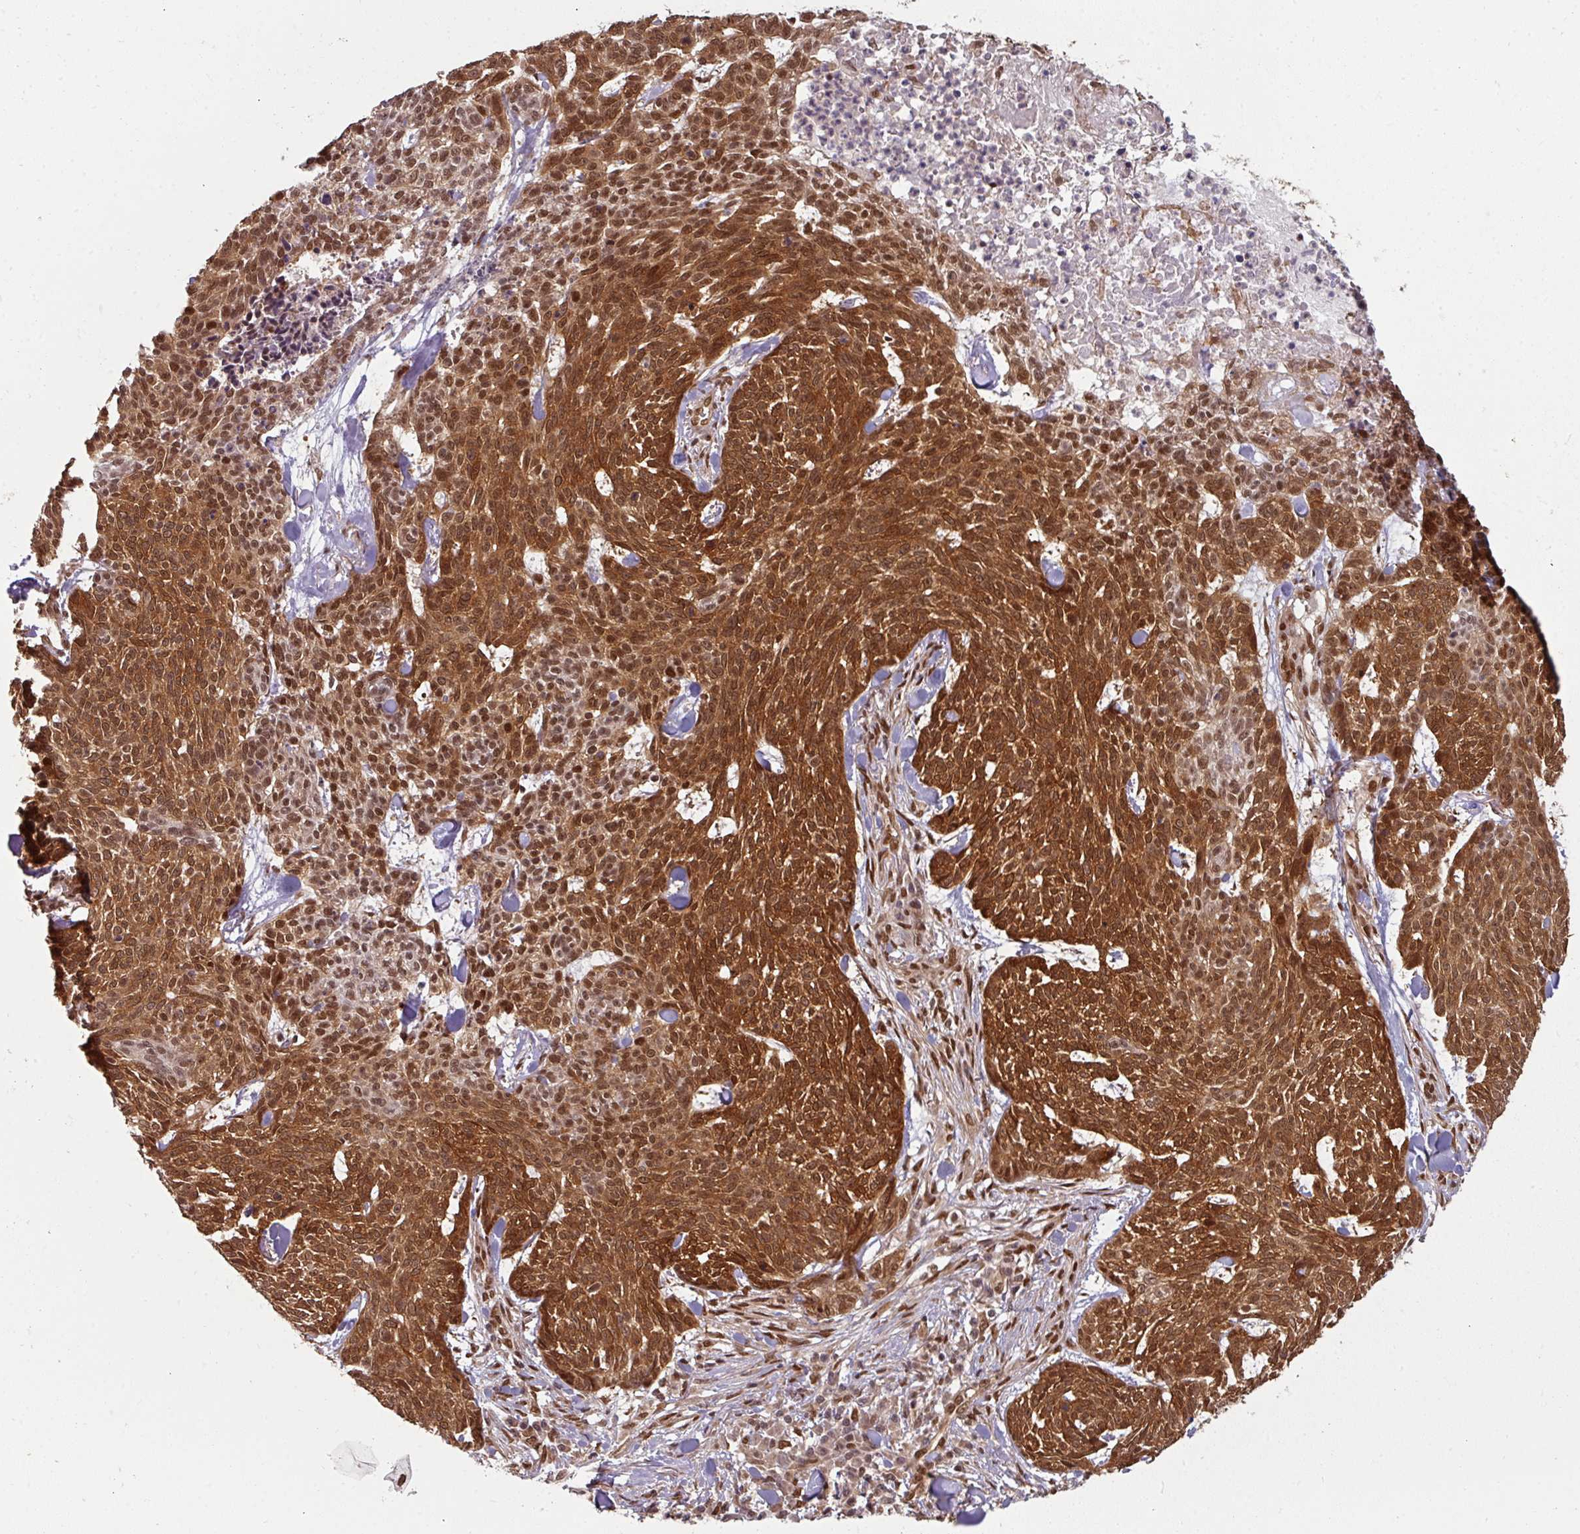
{"staining": {"intensity": "strong", "quantity": ">75%", "location": "cytoplasmic/membranous,nuclear"}, "tissue": "skin cancer", "cell_type": "Tumor cells", "image_type": "cancer", "snomed": [{"axis": "morphology", "description": "Basal cell carcinoma"}, {"axis": "topography", "description": "Skin"}], "caption": "Tumor cells exhibit strong cytoplasmic/membranous and nuclear expression in about >75% of cells in skin cancer (basal cell carcinoma).", "gene": "SIK3", "patient": {"sex": "female", "age": 93}}